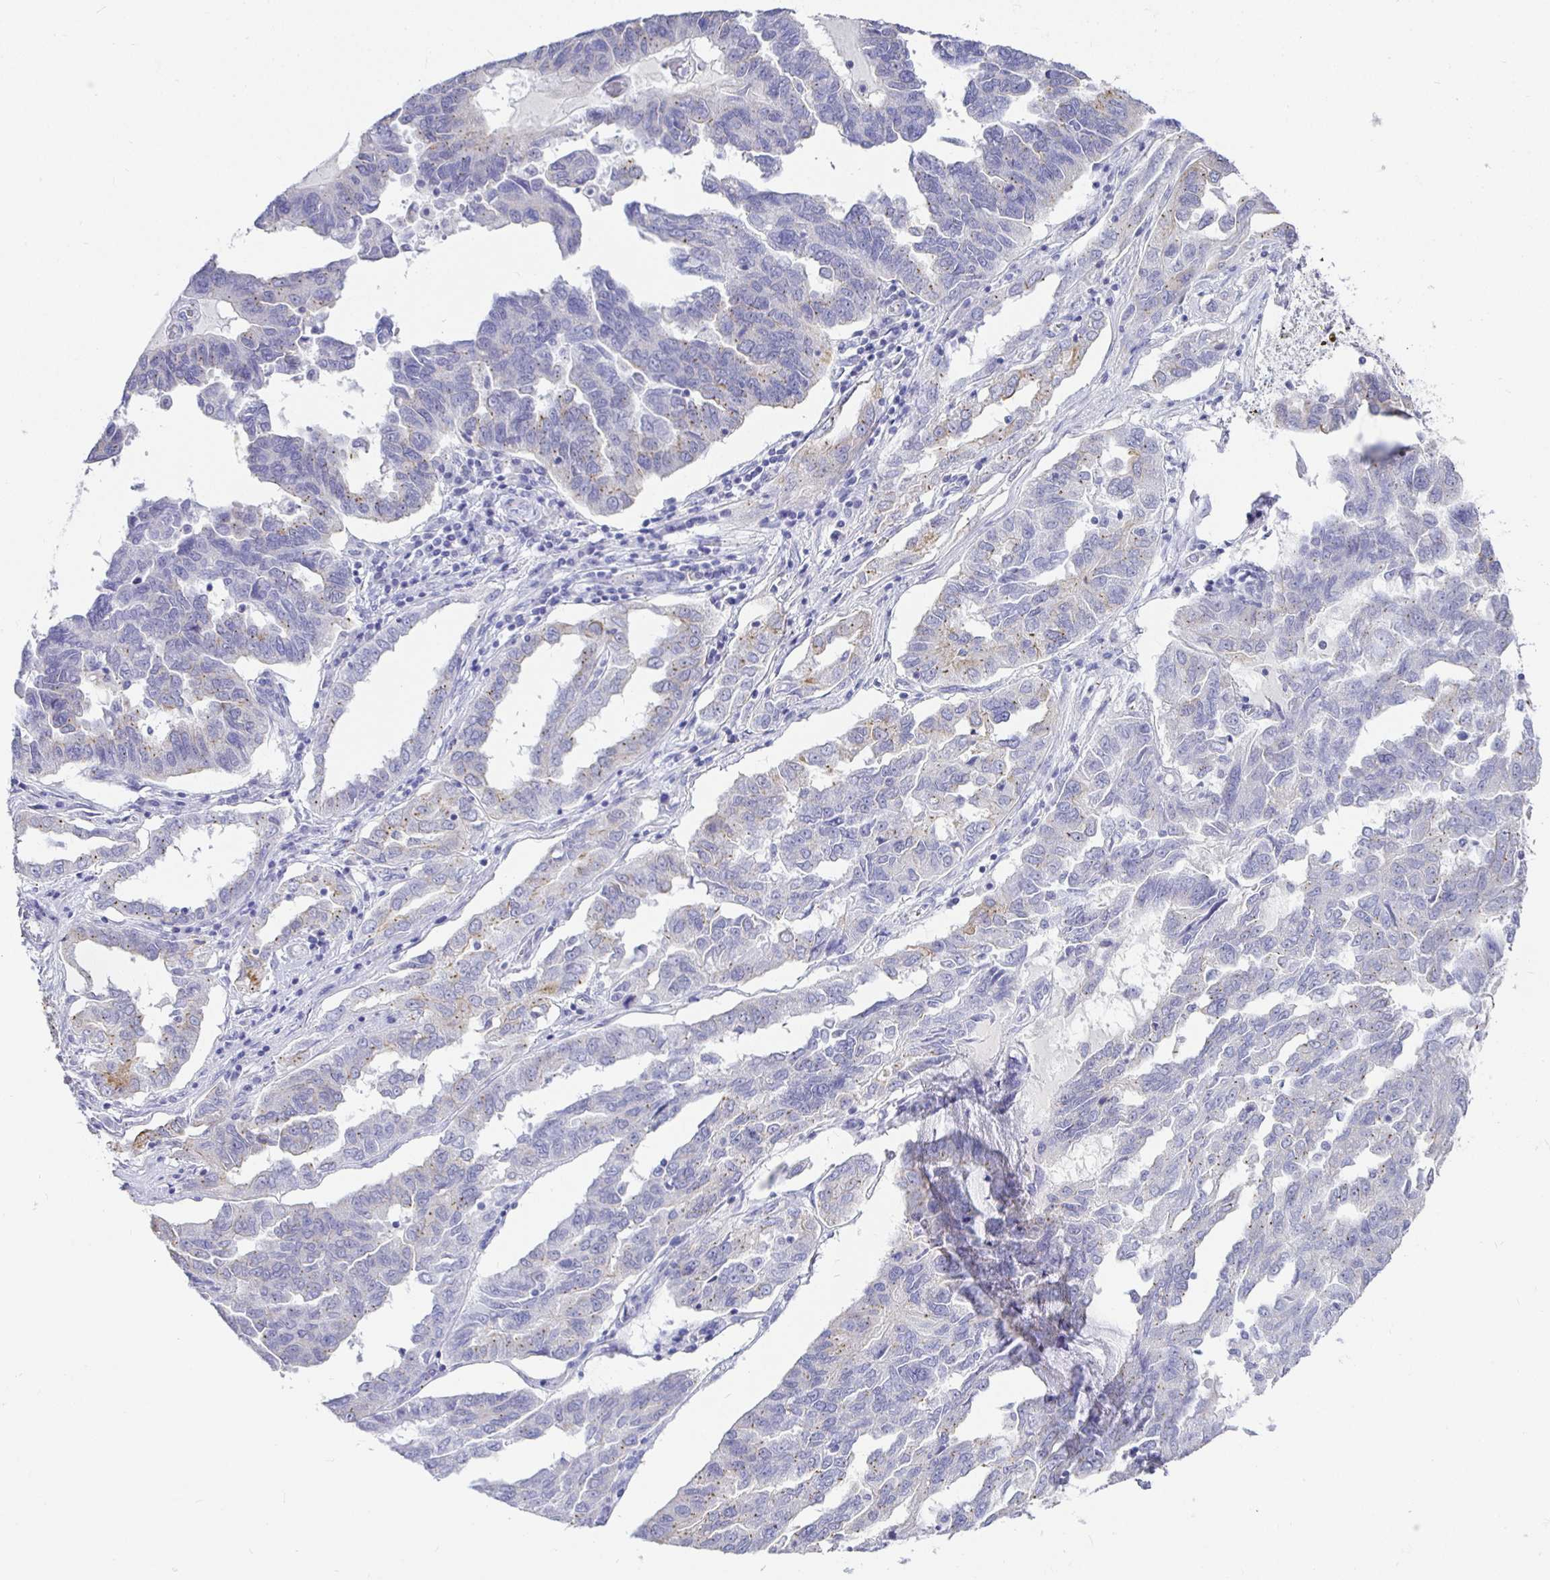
{"staining": {"intensity": "weak", "quantity": "<25%", "location": "cytoplasmic/membranous"}, "tissue": "ovarian cancer", "cell_type": "Tumor cells", "image_type": "cancer", "snomed": [{"axis": "morphology", "description": "Cystadenocarcinoma, serous, NOS"}, {"axis": "topography", "description": "Ovary"}], "caption": "Ovarian serous cystadenocarcinoma stained for a protein using IHC demonstrates no positivity tumor cells.", "gene": "EZHIP", "patient": {"sex": "female", "age": 64}}